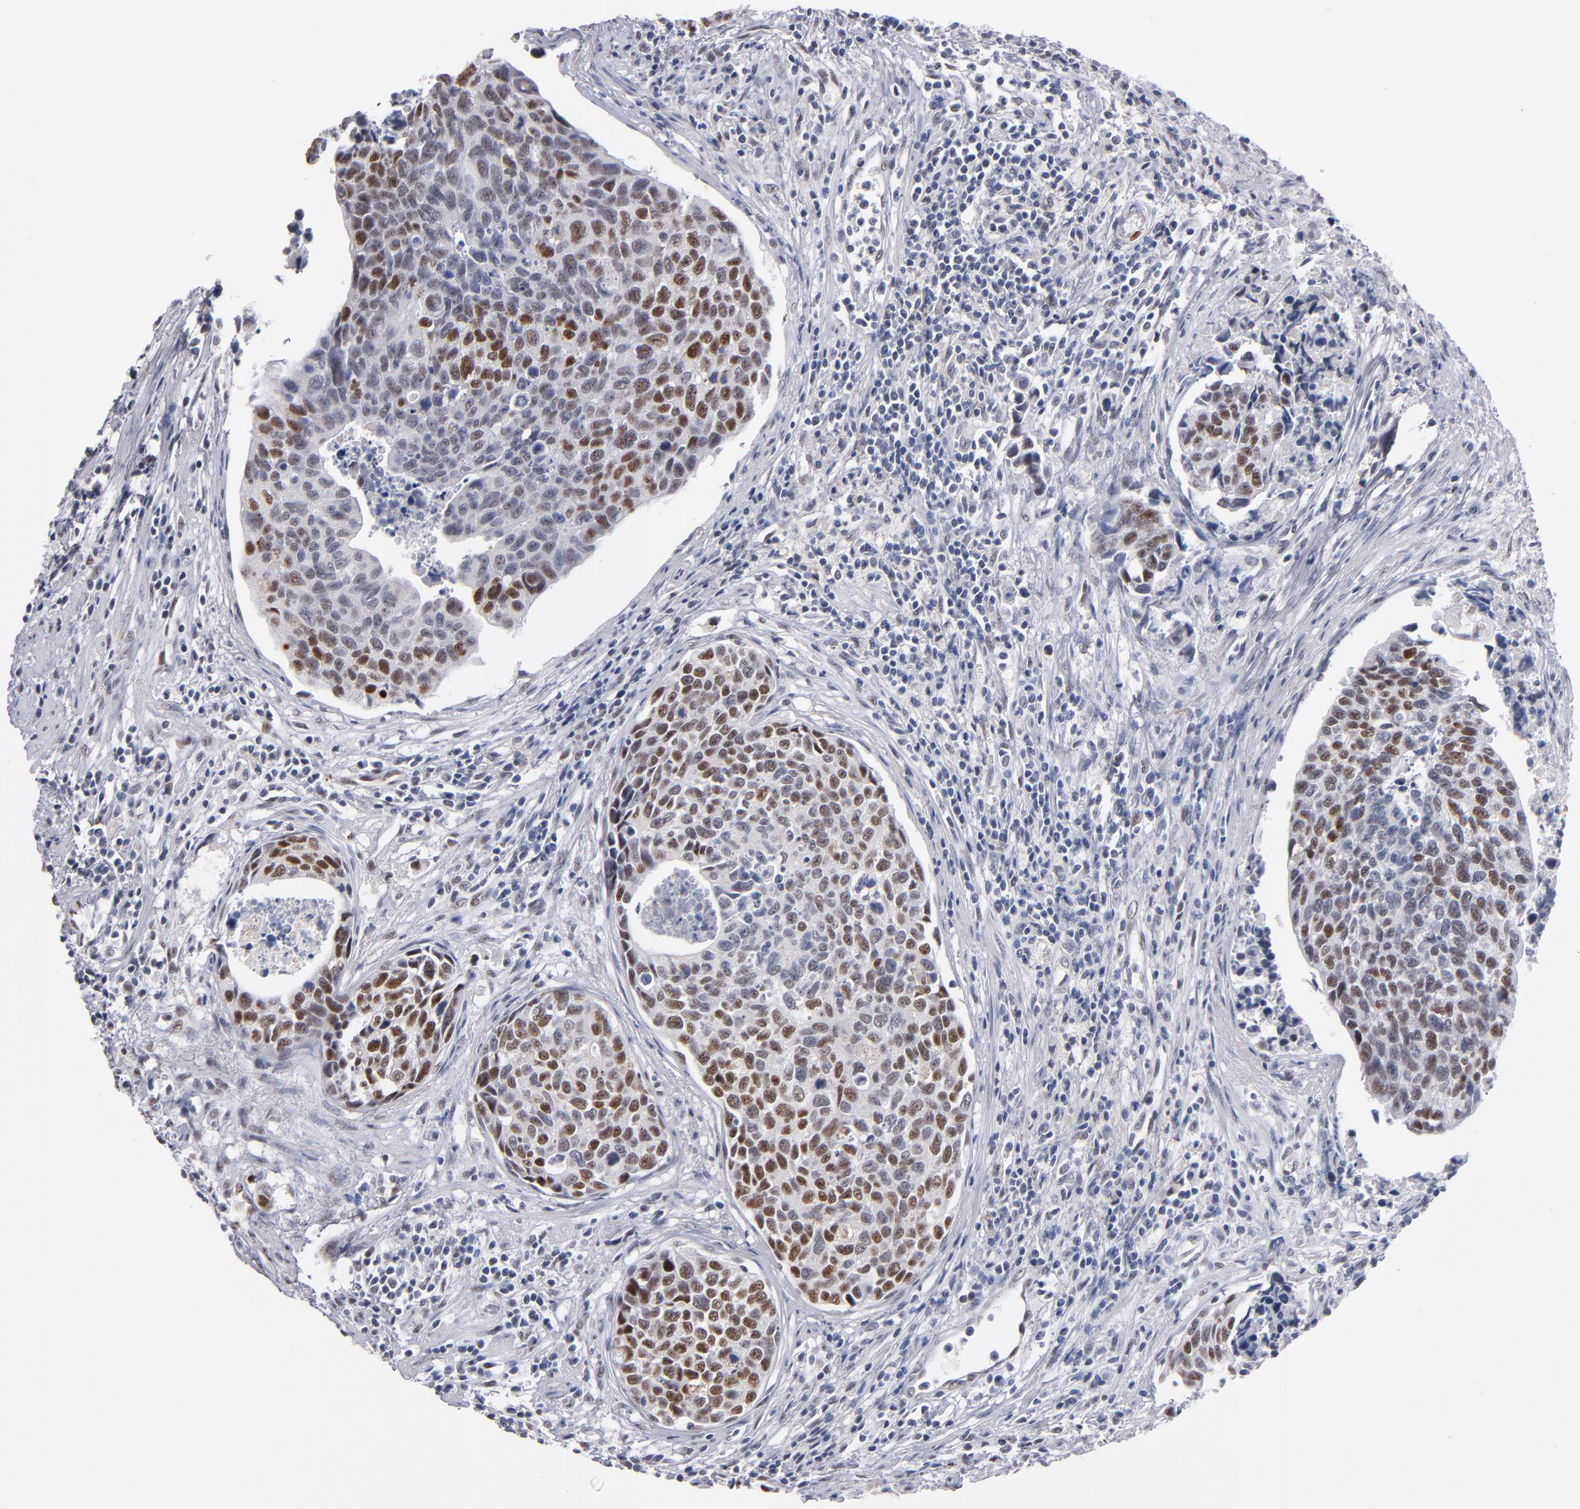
{"staining": {"intensity": "moderate", "quantity": "25%-75%", "location": "nuclear"}, "tissue": "urothelial cancer", "cell_type": "Tumor cells", "image_type": "cancer", "snomed": [{"axis": "morphology", "description": "Urothelial carcinoma, High grade"}, {"axis": "topography", "description": "Urinary bladder"}], "caption": "Immunohistochemistry histopathology image of neoplastic tissue: urothelial carcinoma (high-grade) stained using immunohistochemistry shows medium levels of moderate protein expression localized specifically in the nuclear of tumor cells, appearing as a nuclear brown color.", "gene": "MN1", "patient": {"sex": "male", "age": 81}}